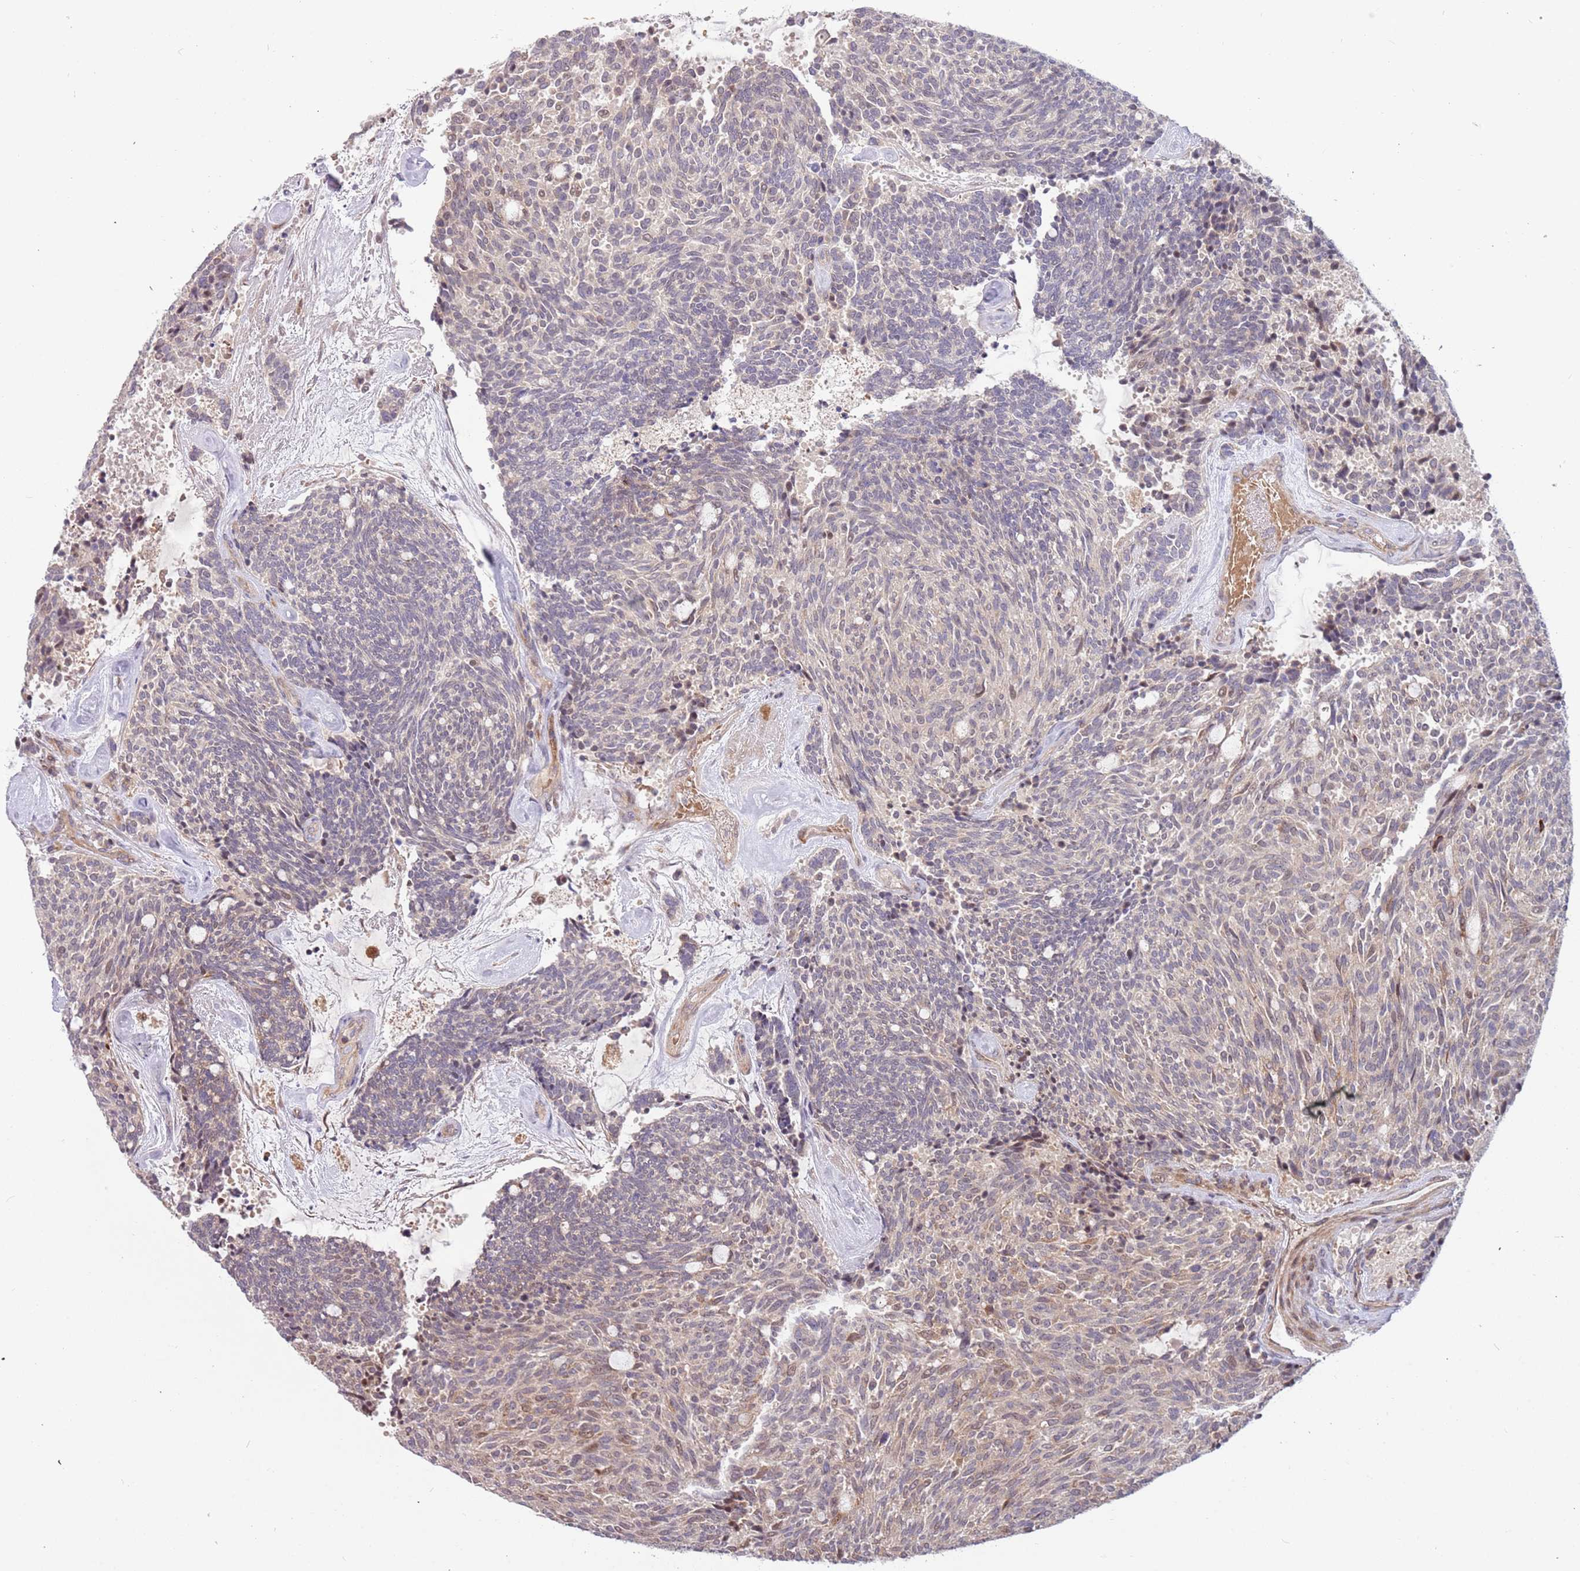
{"staining": {"intensity": "weak", "quantity": "<25%", "location": "cytoplasmic/membranous,nuclear"}, "tissue": "carcinoid", "cell_type": "Tumor cells", "image_type": "cancer", "snomed": [{"axis": "morphology", "description": "Carcinoid, malignant, NOS"}, {"axis": "topography", "description": "Pancreas"}], "caption": "Carcinoid was stained to show a protein in brown. There is no significant staining in tumor cells.", "gene": "TRAPPC6B", "patient": {"sex": "female", "age": 54}}